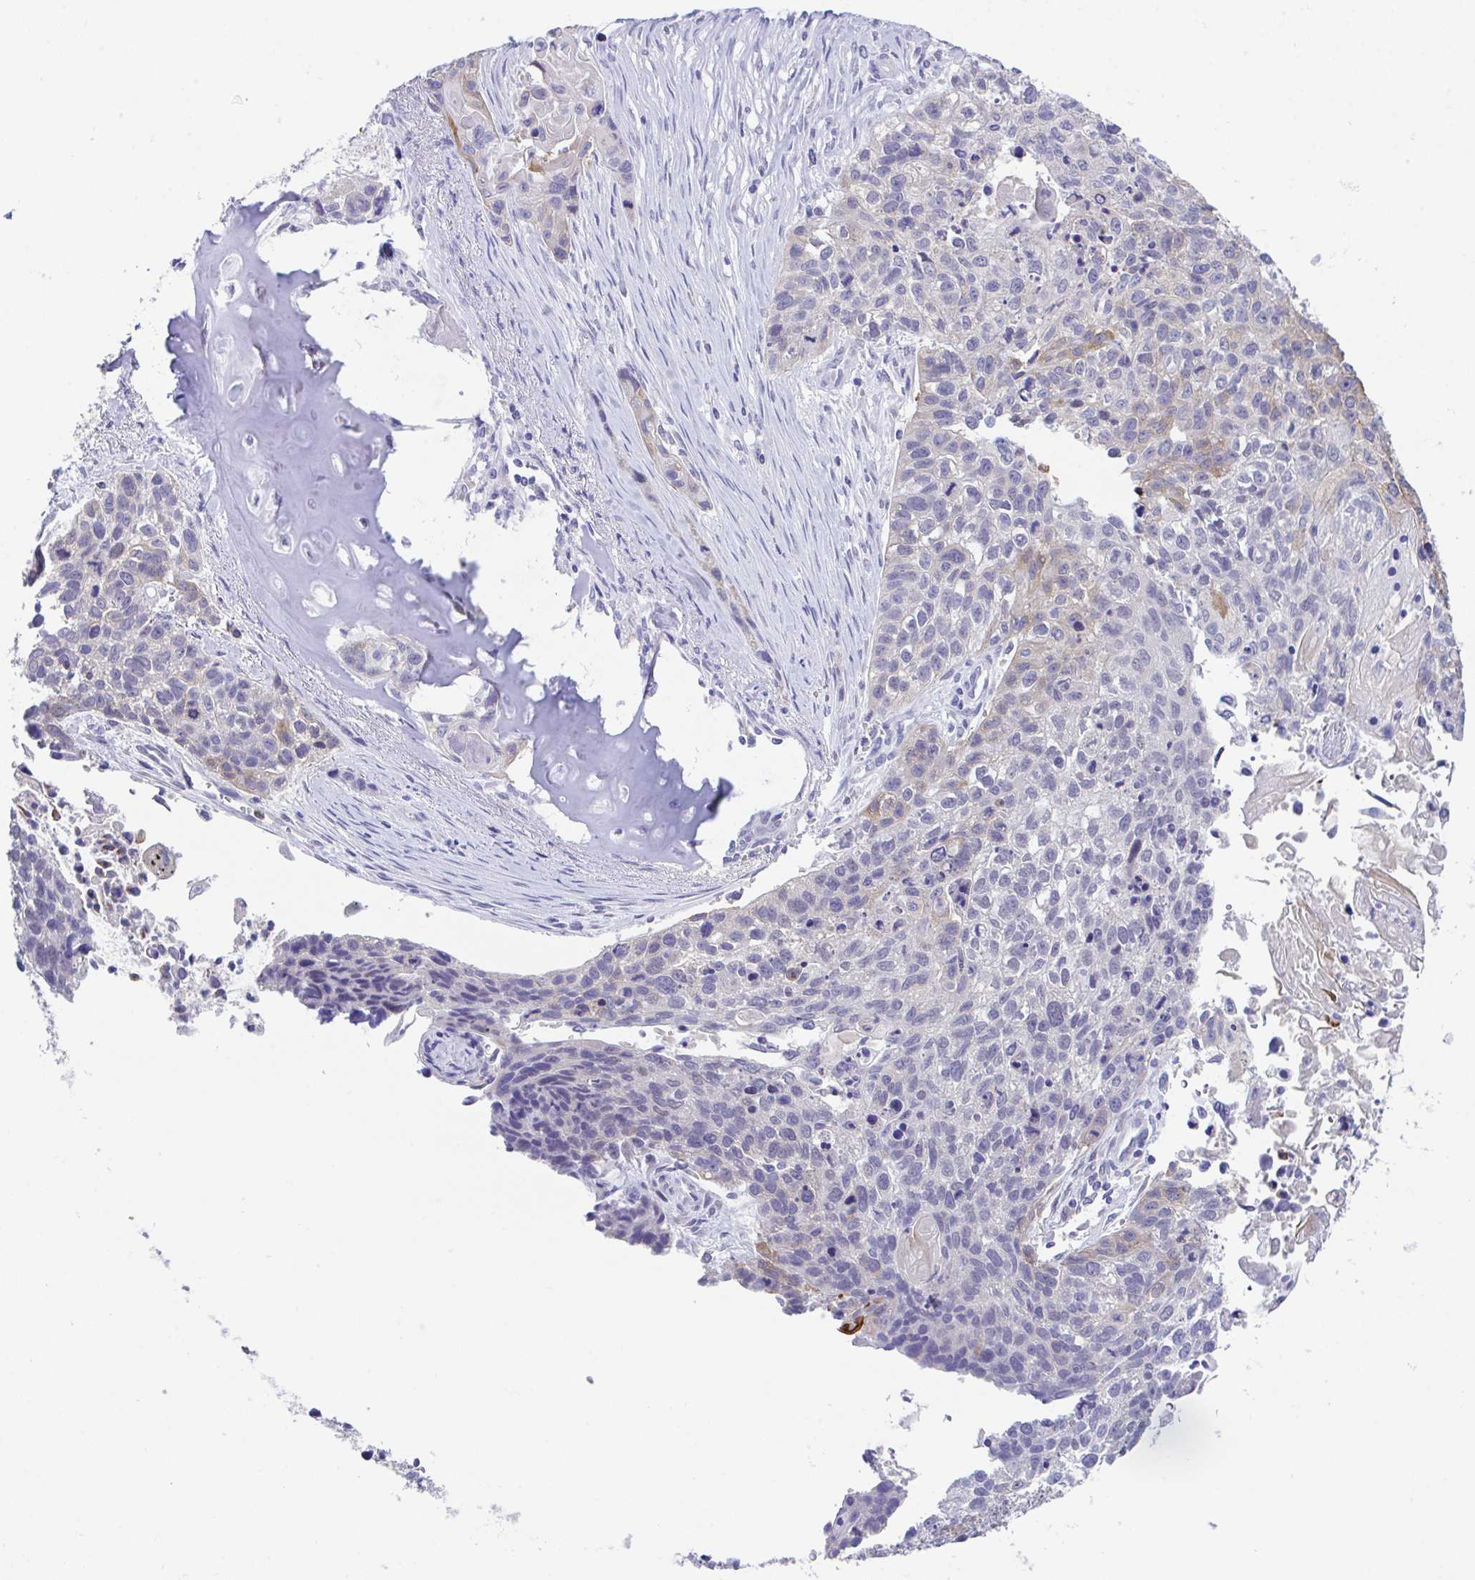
{"staining": {"intensity": "weak", "quantity": "<25%", "location": "cytoplasmic/membranous"}, "tissue": "lung cancer", "cell_type": "Tumor cells", "image_type": "cancer", "snomed": [{"axis": "morphology", "description": "Squamous cell carcinoma, NOS"}, {"axis": "topography", "description": "Lung"}], "caption": "High magnification brightfield microscopy of lung cancer (squamous cell carcinoma) stained with DAB (brown) and counterstained with hematoxylin (blue): tumor cells show no significant staining.", "gene": "HOXB4", "patient": {"sex": "male", "age": 74}}